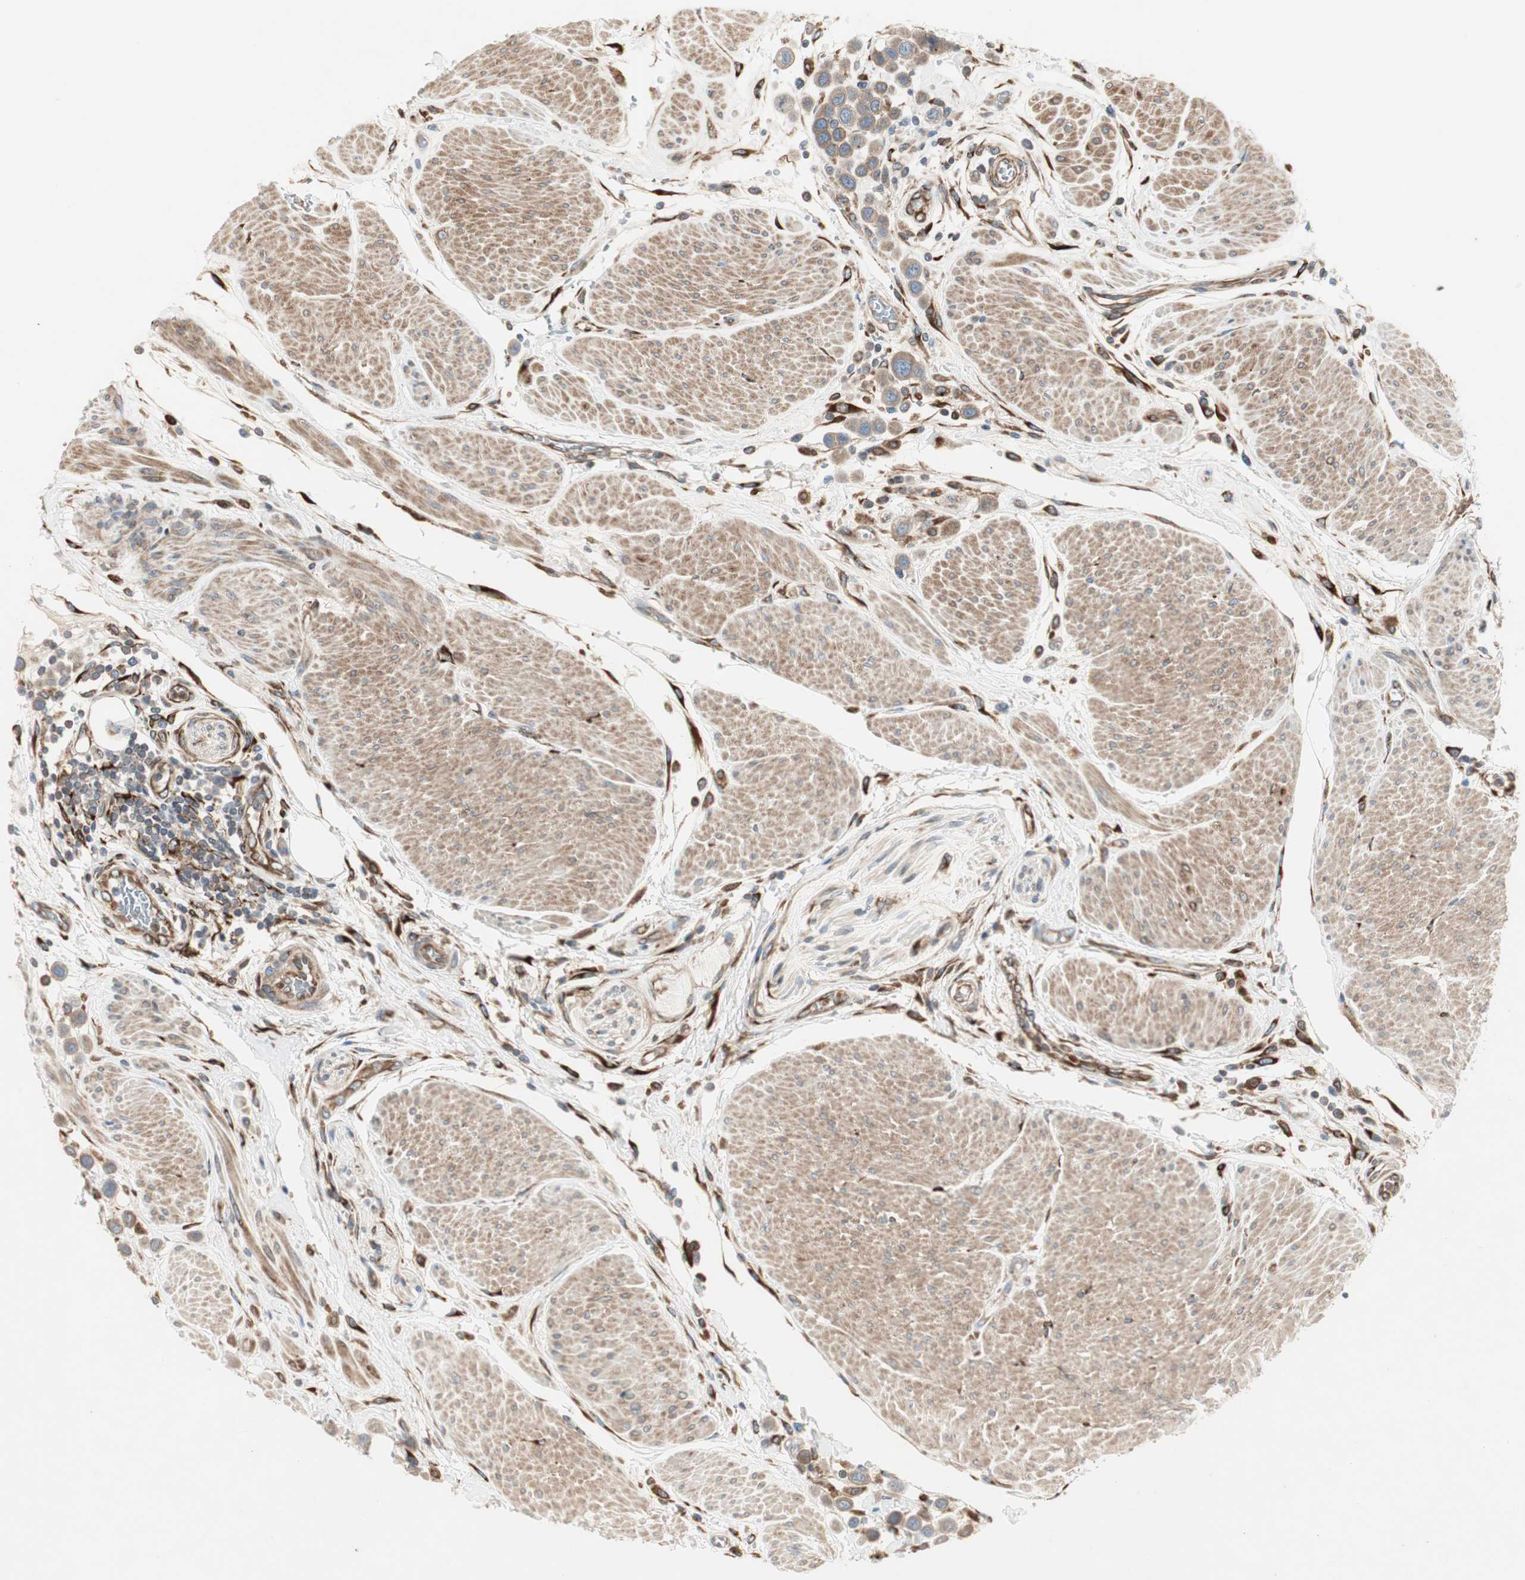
{"staining": {"intensity": "moderate", "quantity": ">75%", "location": "cytoplasmic/membranous"}, "tissue": "urothelial cancer", "cell_type": "Tumor cells", "image_type": "cancer", "snomed": [{"axis": "morphology", "description": "Urothelial carcinoma, High grade"}, {"axis": "topography", "description": "Urinary bladder"}], "caption": "A brown stain highlights moderate cytoplasmic/membranous expression of a protein in human urothelial carcinoma (high-grade) tumor cells.", "gene": "H6PD", "patient": {"sex": "male", "age": 50}}